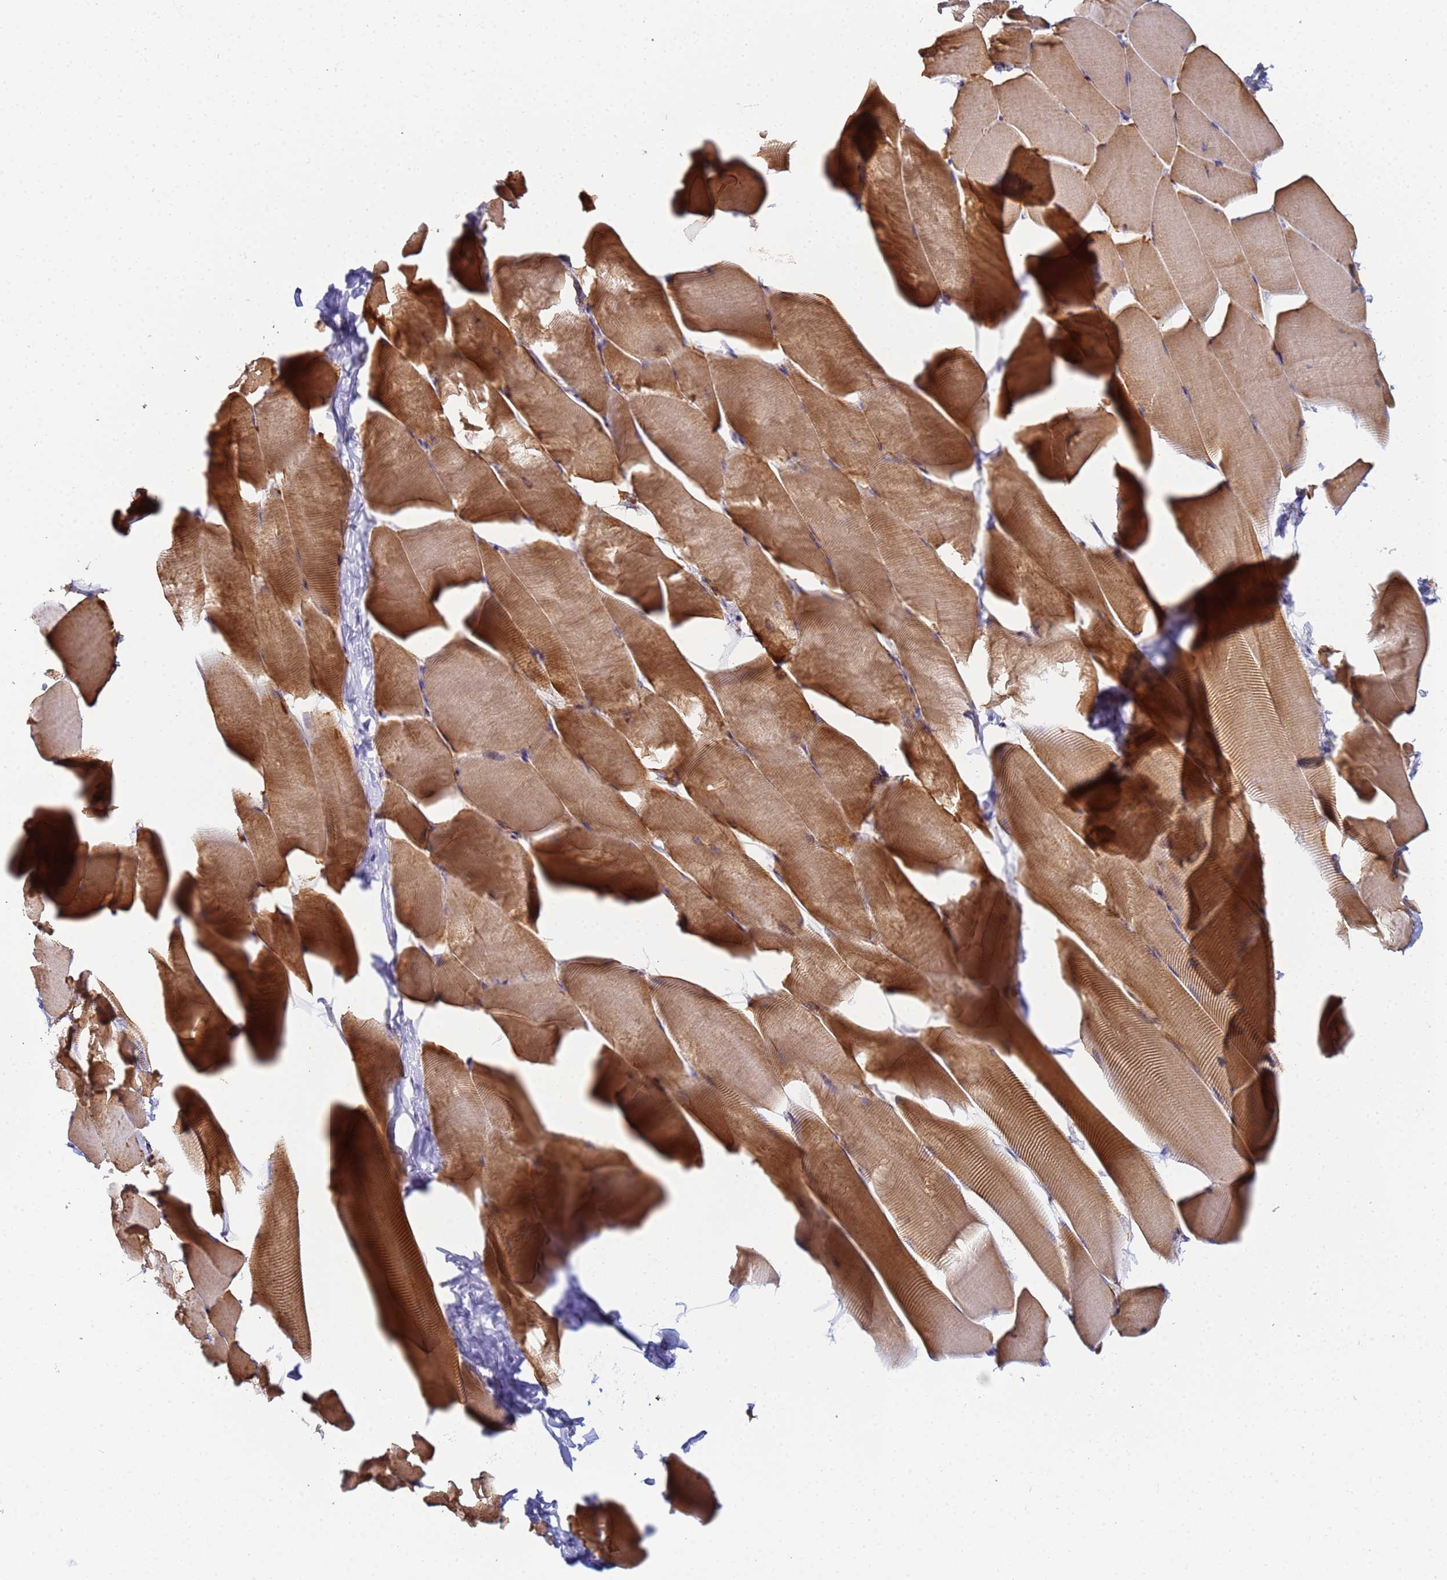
{"staining": {"intensity": "moderate", "quantity": ">75%", "location": "cytoplasmic/membranous"}, "tissue": "skeletal muscle", "cell_type": "Myocytes", "image_type": "normal", "snomed": [{"axis": "morphology", "description": "Normal tissue, NOS"}, {"axis": "topography", "description": "Skeletal muscle"}], "caption": "DAB immunohistochemical staining of unremarkable skeletal muscle demonstrates moderate cytoplasmic/membranous protein expression in about >75% of myocytes.", "gene": "CCDC127", "patient": {"sex": "male", "age": 25}}